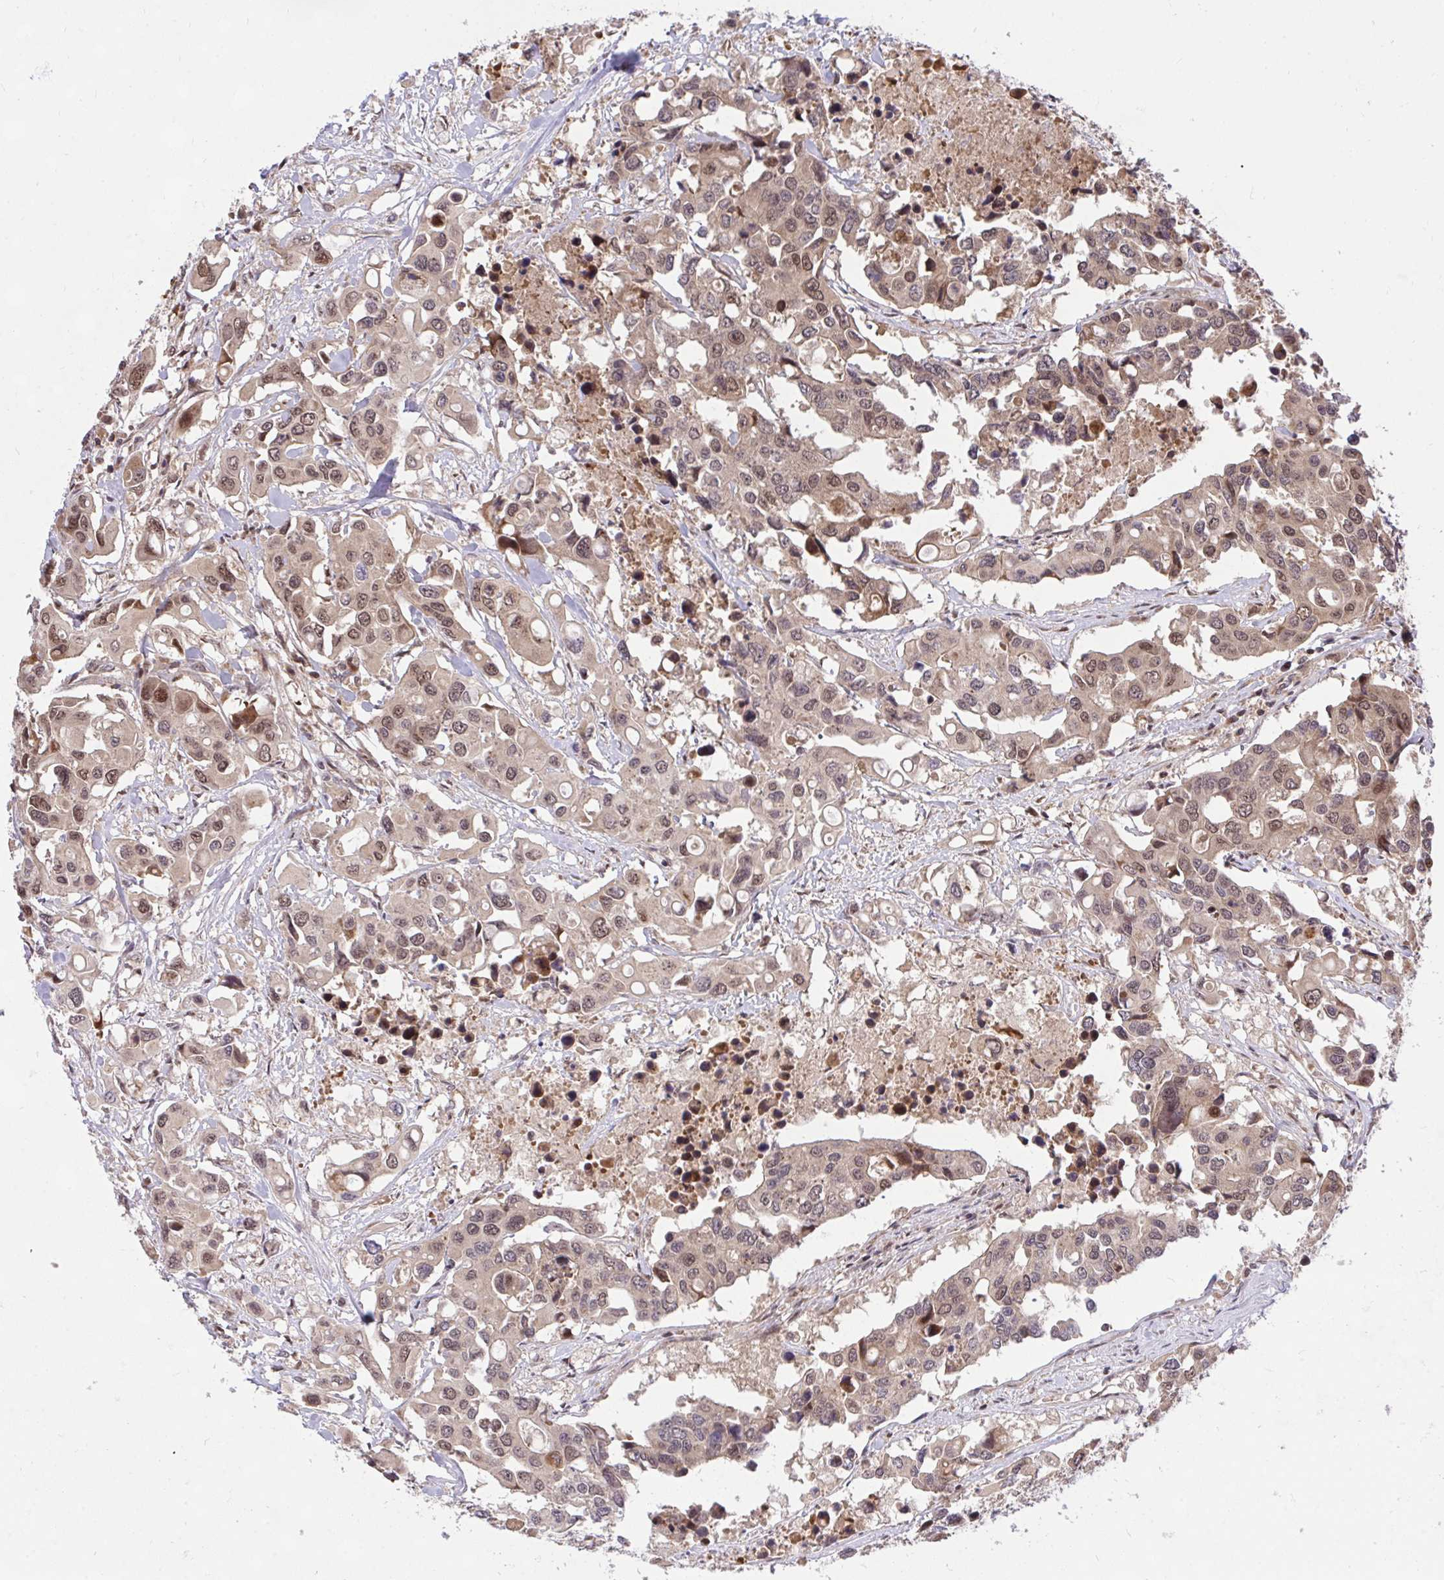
{"staining": {"intensity": "moderate", "quantity": ">75%", "location": "cytoplasmic/membranous"}, "tissue": "colorectal cancer", "cell_type": "Tumor cells", "image_type": "cancer", "snomed": [{"axis": "morphology", "description": "Adenocarcinoma, NOS"}, {"axis": "topography", "description": "Colon"}], "caption": "Brown immunohistochemical staining in colorectal cancer demonstrates moderate cytoplasmic/membranous expression in about >75% of tumor cells.", "gene": "ERI1", "patient": {"sex": "male", "age": 77}}